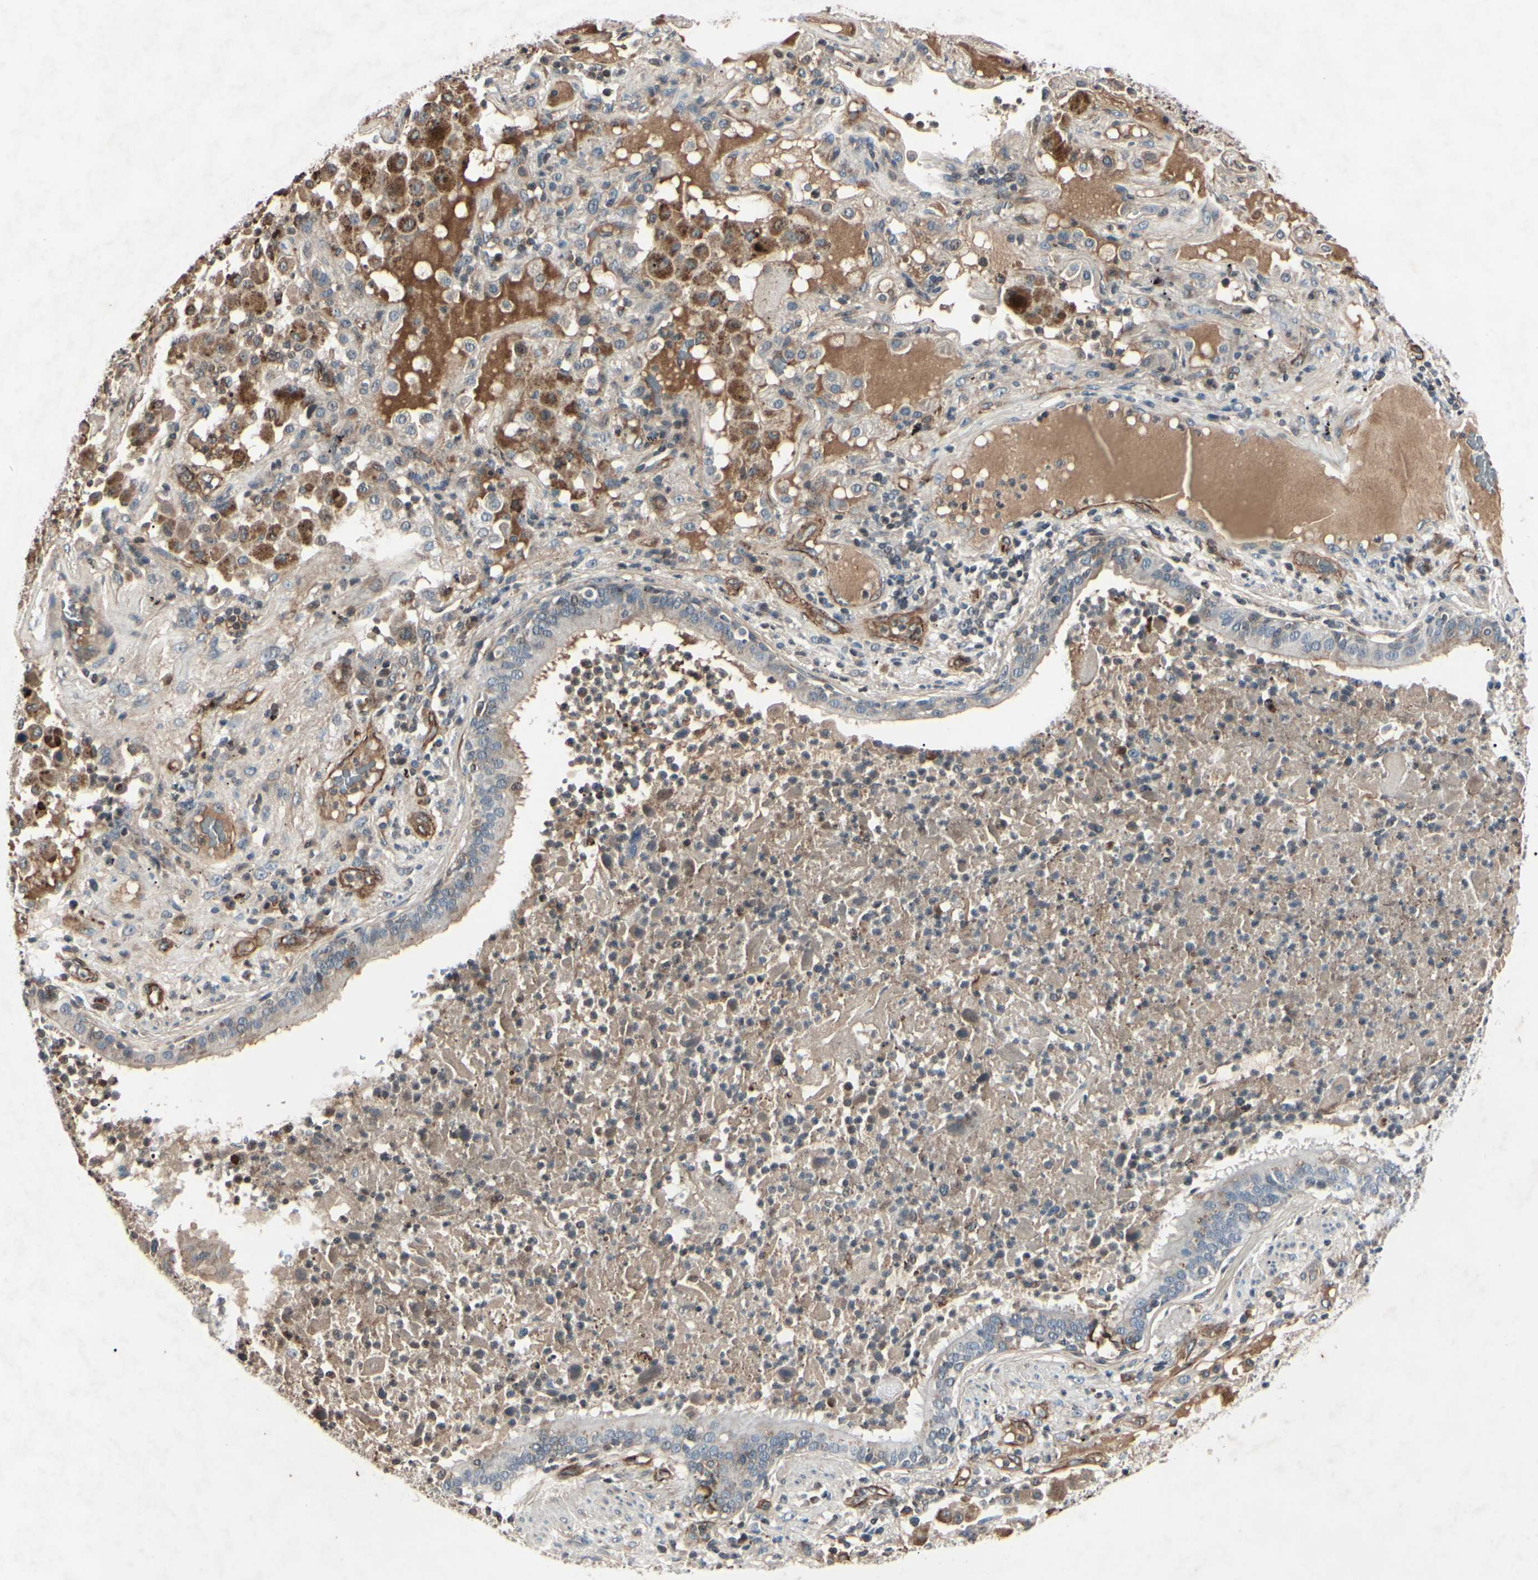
{"staining": {"intensity": "negative", "quantity": "none", "location": "none"}, "tissue": "lung cancer", "cell_type": "Tumor cells", "image_type": "cancer", "snomed": [{"axis": "morphology", "description": "Squamous cell carcinoma, NOS"}, {"axis": "topography", "description": "Lung"}], "caption": "This is a photomicrograph of immunohistochemistry staining of squamous cell carcinoma (lung), which shows no expression in tumor cells.", "gene": "AEBP1", "patient": {"sex": "male", "age": 57}}